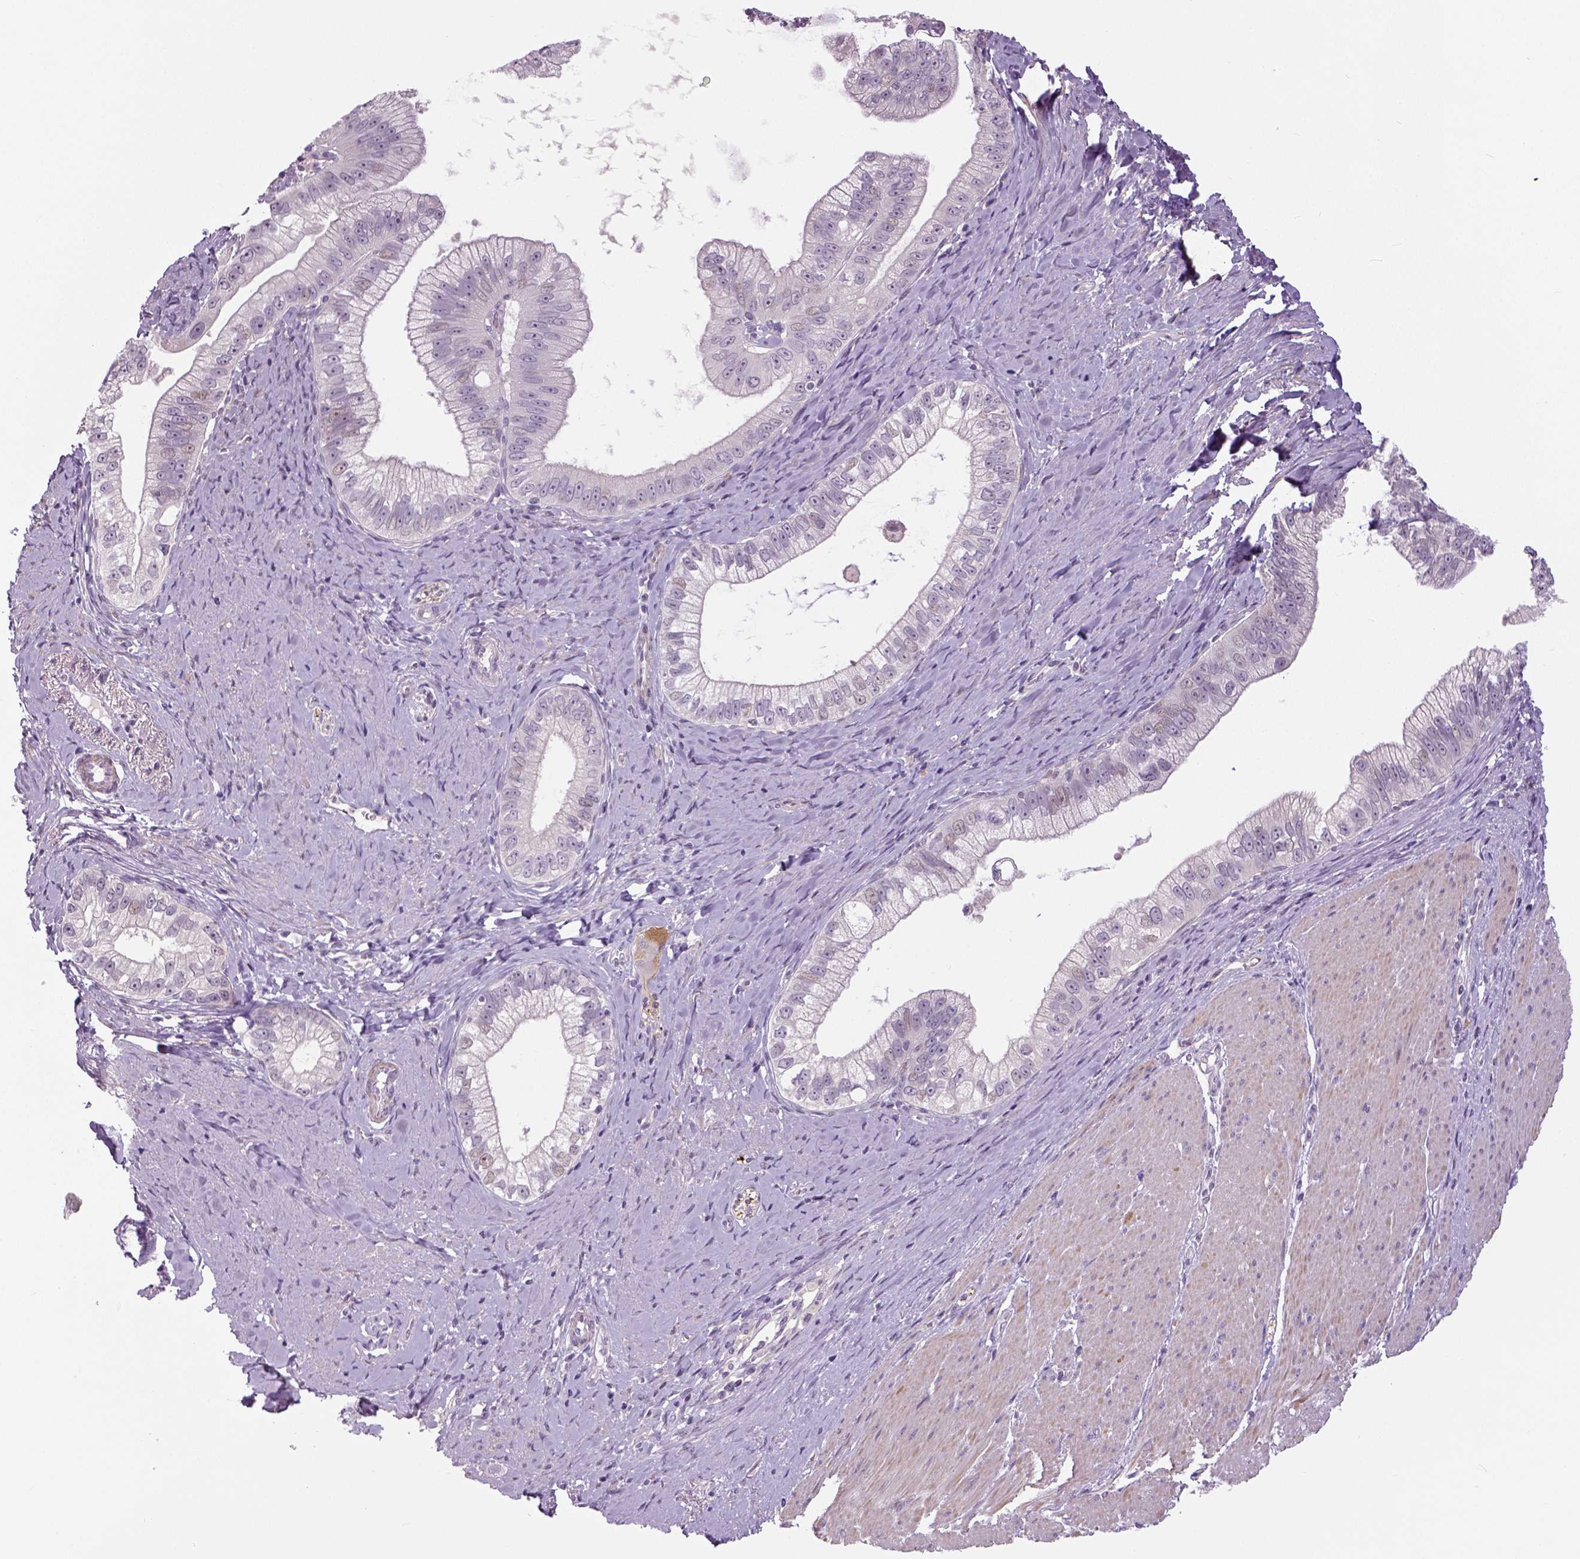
{"staining": {"intensity": "negative", "quantity": "none", "location": "none"}, "tissue": "pancreatic cancer", "cell_type": "Tumor cells", "image_type": "cancer", "snomed": [{"axis": "morphology", "description": "Adenocarcinoma, NOS"}, {"axis": "topography", "description": "Pancreas"}], "caption": "The IHC image has no significant staining in tumor cells of pancreatic adenocarcinoma tissue. The staining is performed using DAB (3,3'-diaminobenzidine) brown chromogen with nuclei counter-stained in using hematoxylin.", "gene": "NECAB1", "patient": {"sex": "male", "age": 70}}